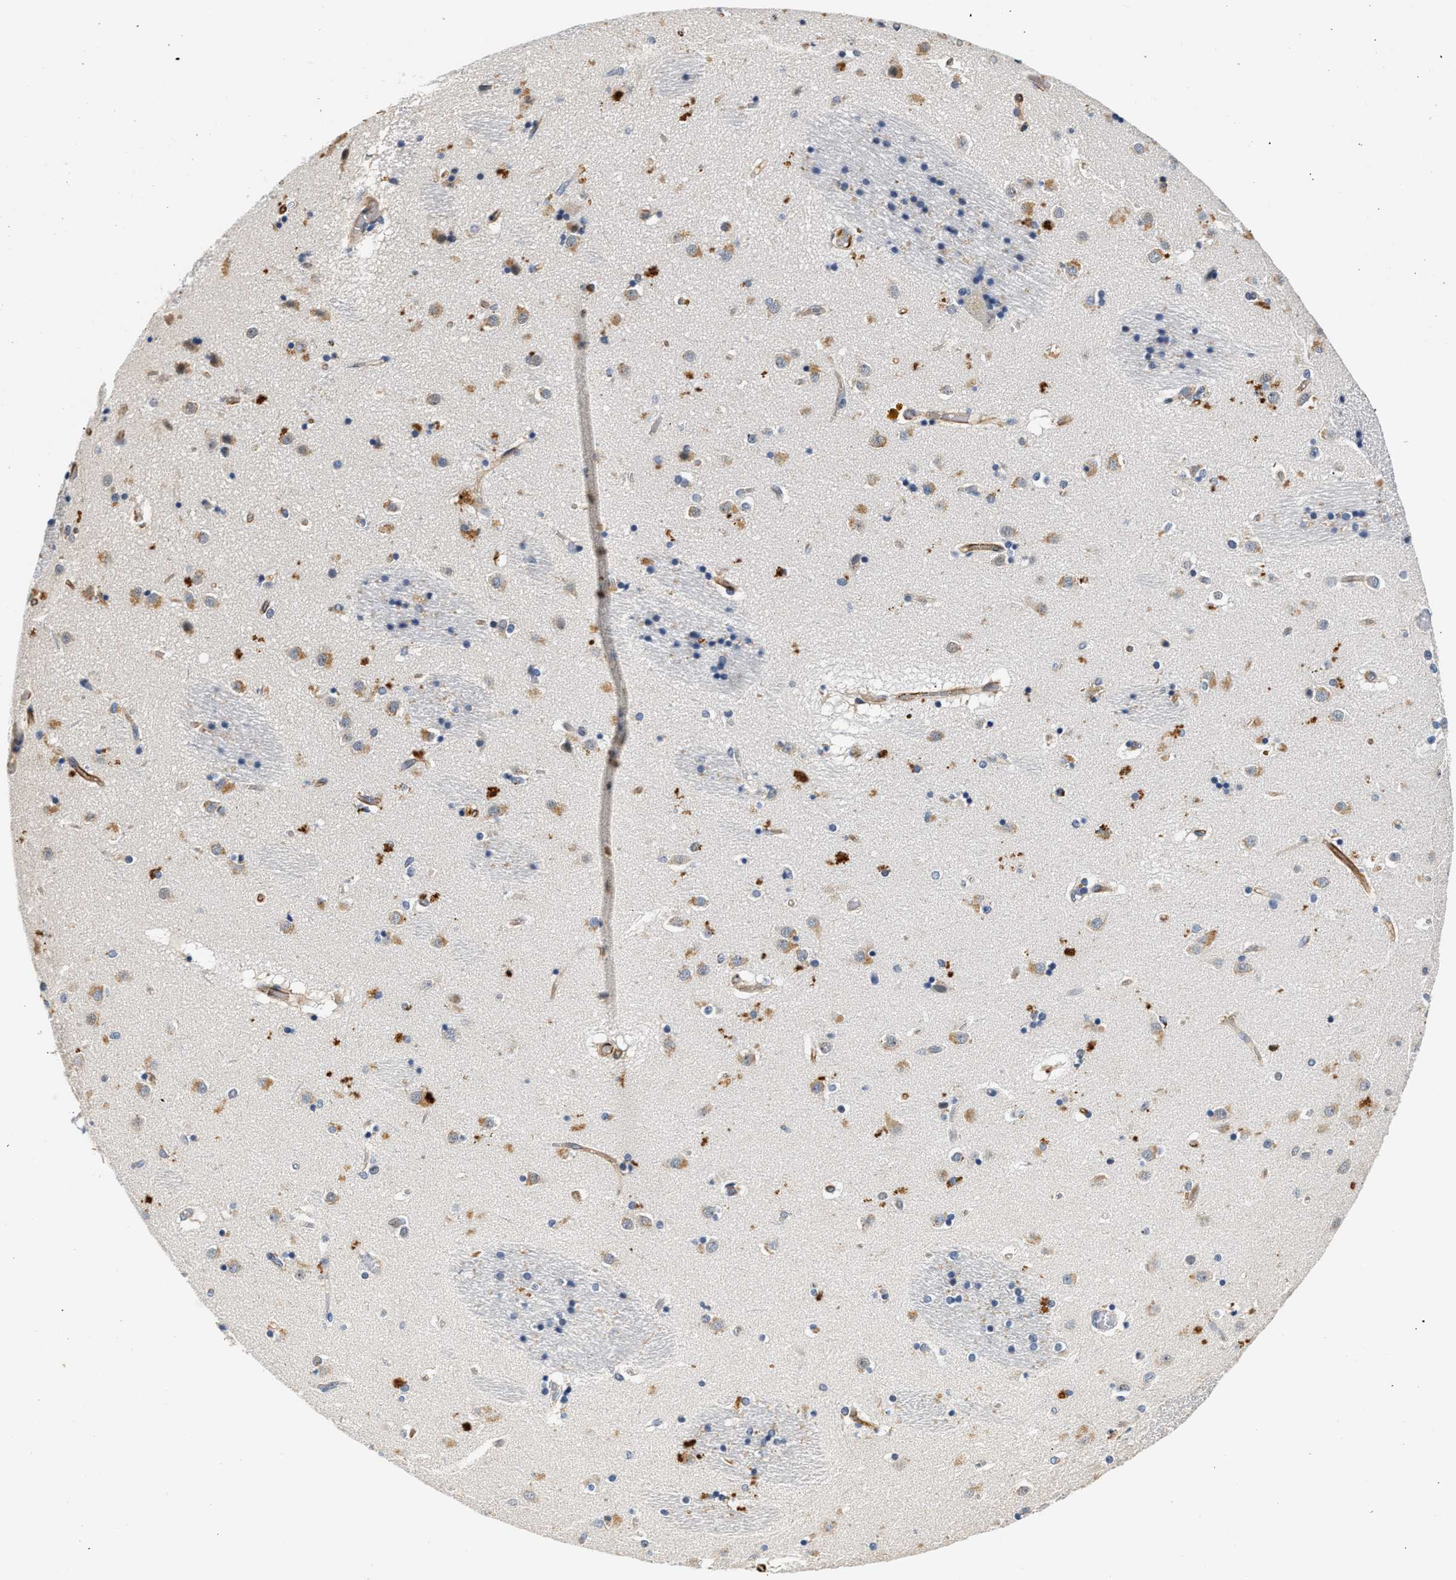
{"staining": {"intensity": "negative", "quantity": "none", "location": "none"}, "tissue": "caudate", "cell_type": "Glial cells", "image_type": "normal", "snomed": [{"axis": "morphology", "description": "Normal tissue, NOS"}, {"axis": "topography", "description": "Lateral ventricle wall"}], "caption": "Protein analysis of benign caudate reveals no significant expression in glial cells.", "gene": "MED22", "patient": {"sex": "male", "age": 70}}